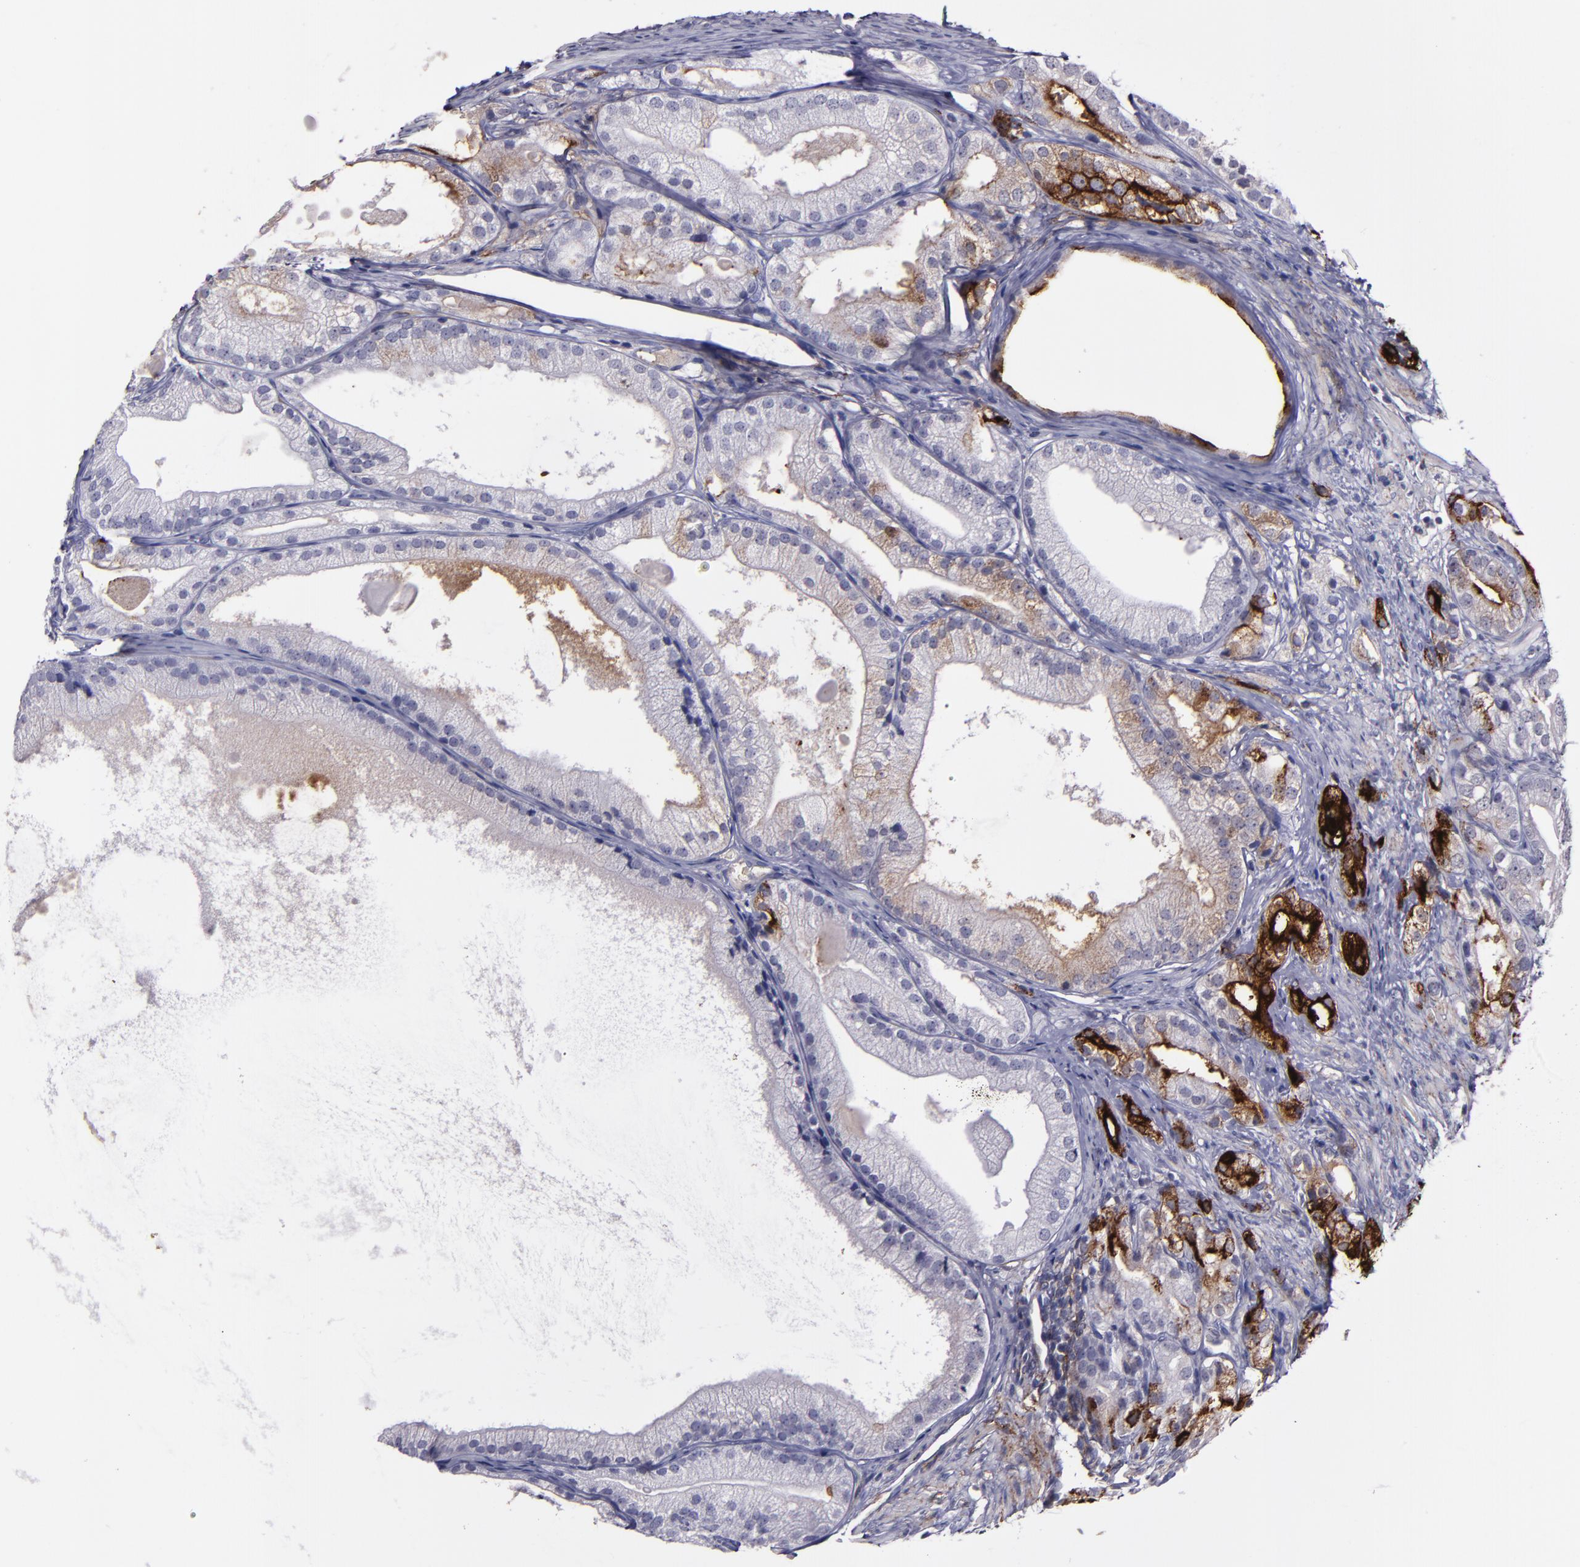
{"staining": {"intensity": "moderate", "quantity": "<25%", "location": "cytoplasmic/membranous"}, "tissue": "prostate cancer", "cell_type": "Tumor cells", "image_type": "cancer", "snomed": [{"axis": "morphology", "description": "Adenocarcinoma, Low grade"}, {"axis": "topography", "description": "Prostate"}], "caption": "A high-resolution histopathology image shows immunohistochemistry (IHC) staining of prostate adenocarcinoma (low-grade), which reveals moderate cytoplasmic/membranous positivity in about <25% of tumor cells.", "gene": "MFGE8", "patient": {"sex": "male", "age": 69}}